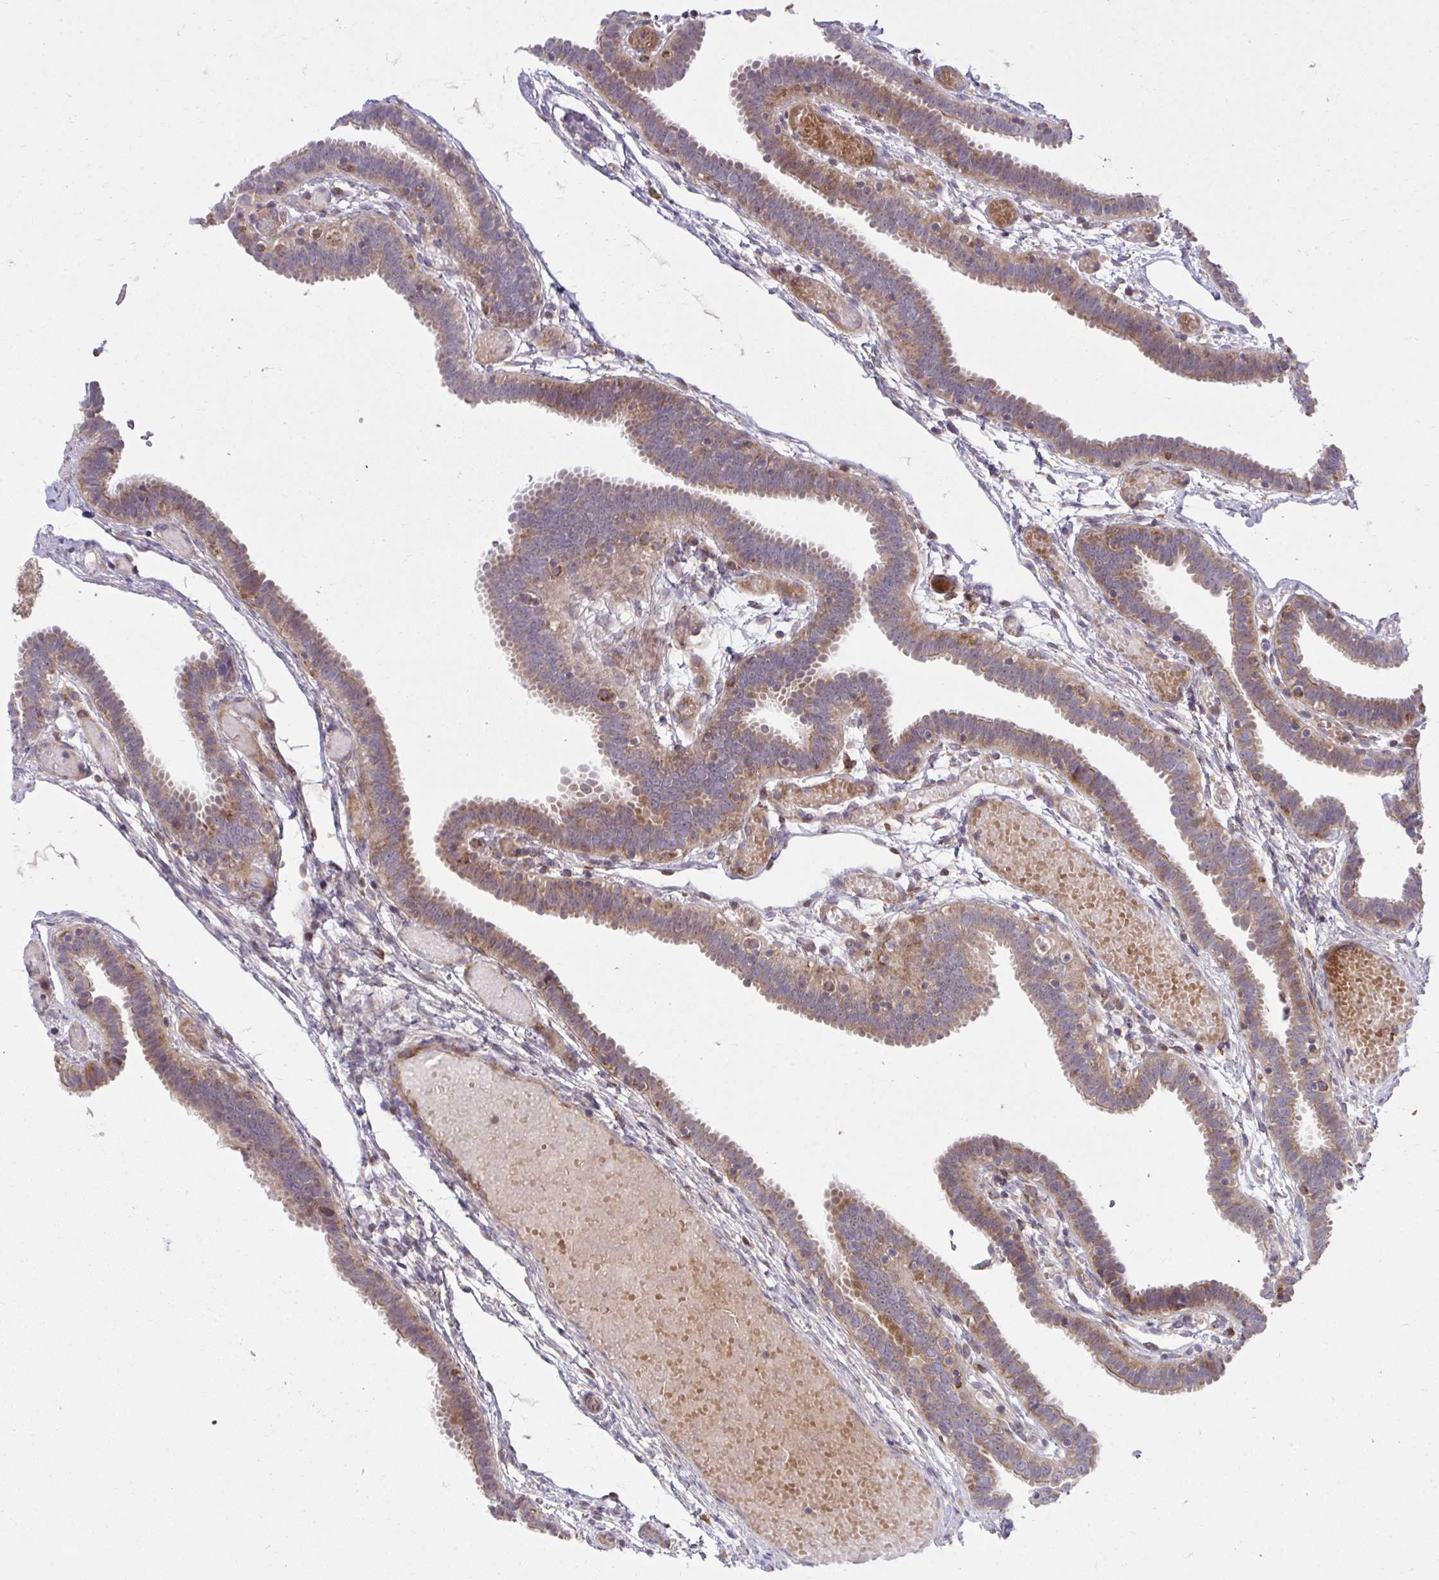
{"staining": {"intensity": "moderate", "quantity": "25%-75%", "location": "cytoplasmic/membranous"}, "tissue": "fallopian tube", "cell_type": "Glandular cells", "image_type": "normal", "snomed": [{"axis": "morphology", "description": "Normal tissue, NOS"}, {"axis": "topography", "description": "Fallopian tube"}], "caption": "Immunohistochemistry micrograph of benign fallopian tube: fallopian tube stained using immunohistochemistry (IHC) exhibits medium levels of moderate protein expression localized specifically in the cytoplasmic/membranous of glandular cells, appearing as a cytoplasmic/membranous brown color.", "gene": "C16orf54", "patient": {"sex": "female", "age": 37}}